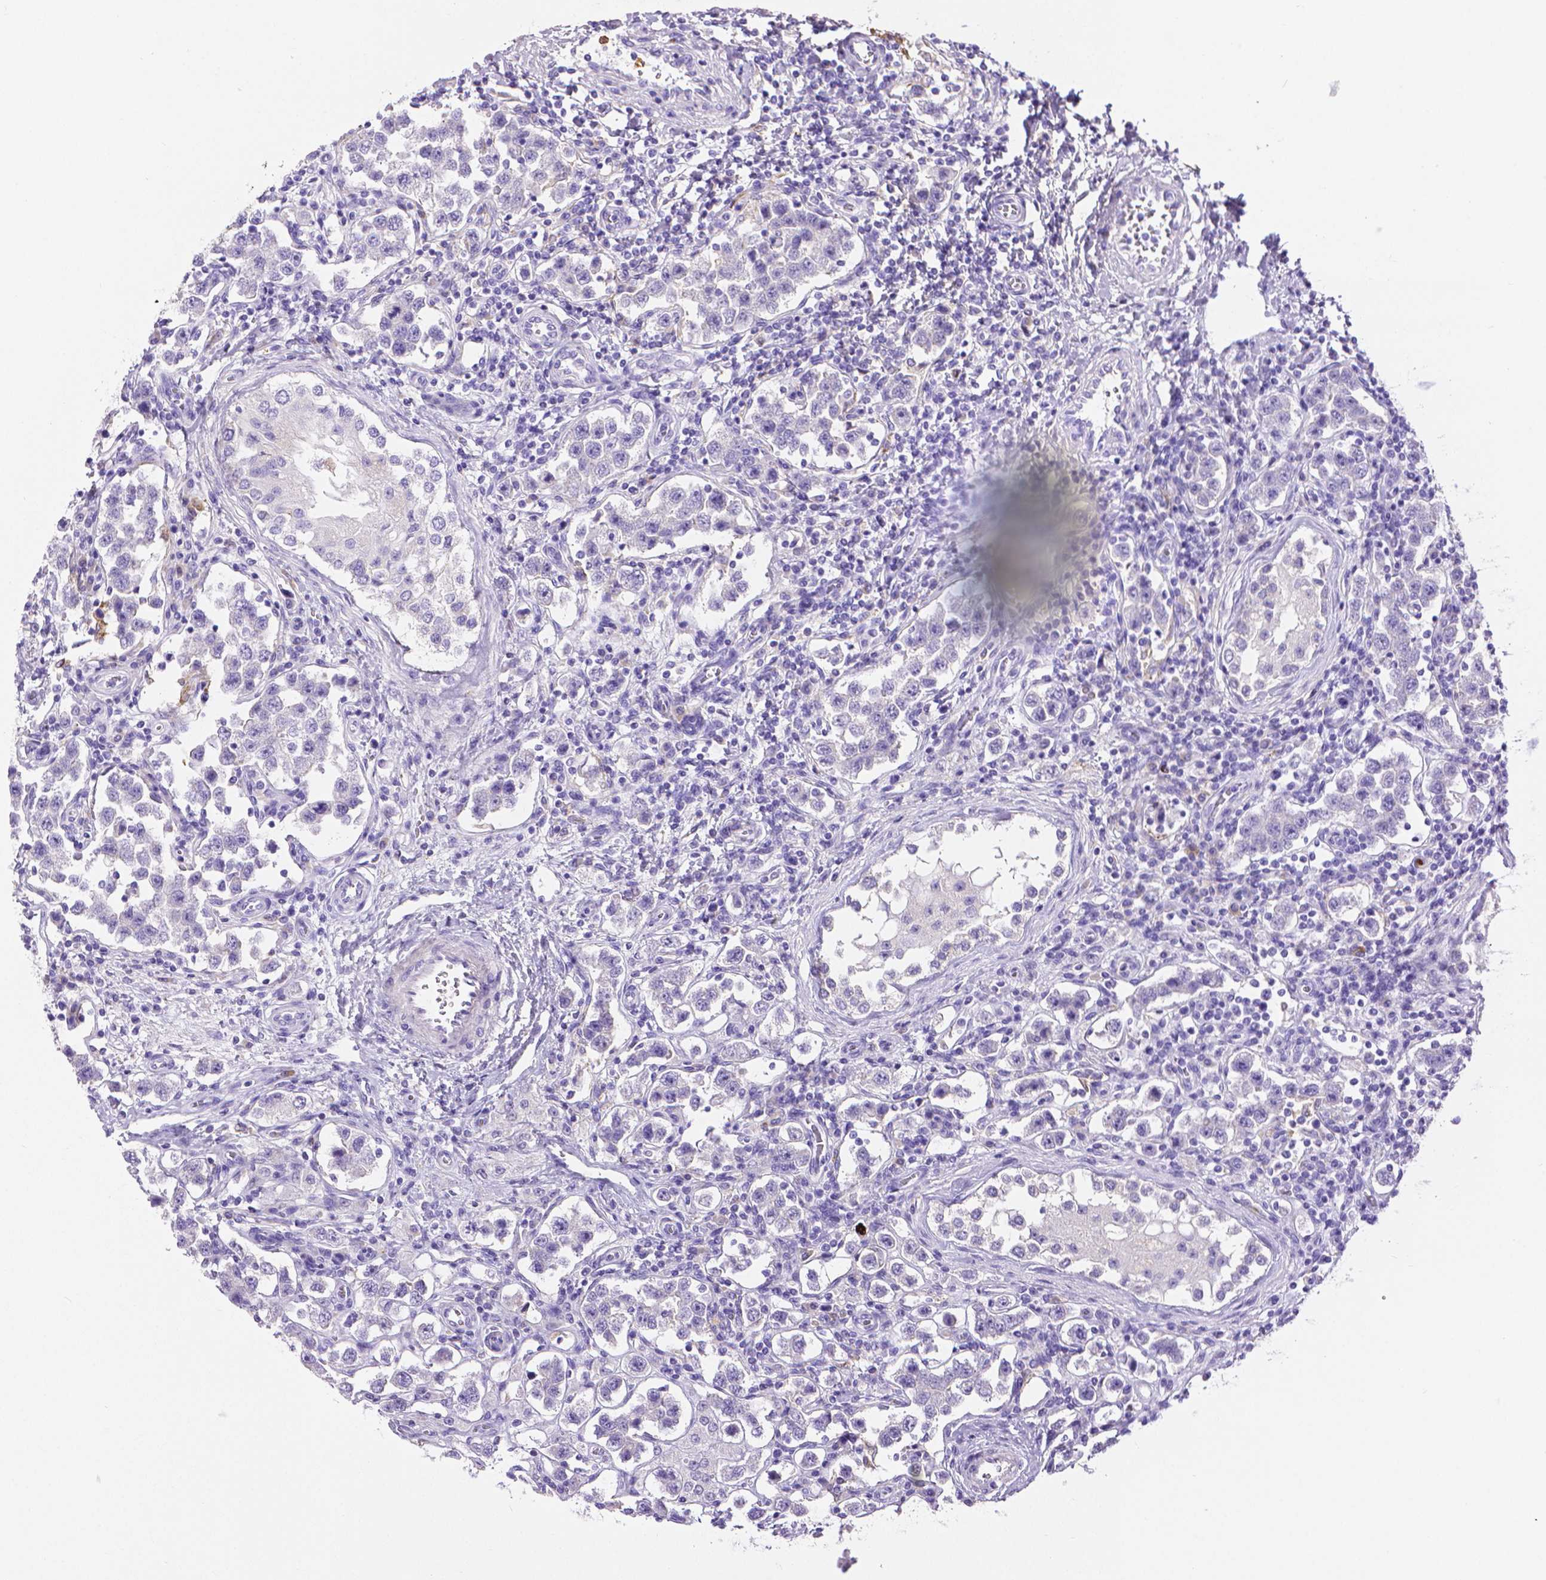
{"staining": {"intensity": "negative", "quantity": "none", "location": "none"}, "tissue": "testis cancer", "cell_type": "Tumor cells", "image_type": "cancer", "snomed": [{"axis": "morphology", "description": "Seminoma, NOS"}, {"axis": "topography", "description": "Testis"}], "caption": "Immunohistochemistry (IHC) histopathology image of neoplastic tissue: human testis cancer stained with DAB (3,3'-diaminobenzidine) demonstrates no significant protein staining in tumor cells.", "gene": "MMP9", "patient": {"sex": "male", "age": 37}}